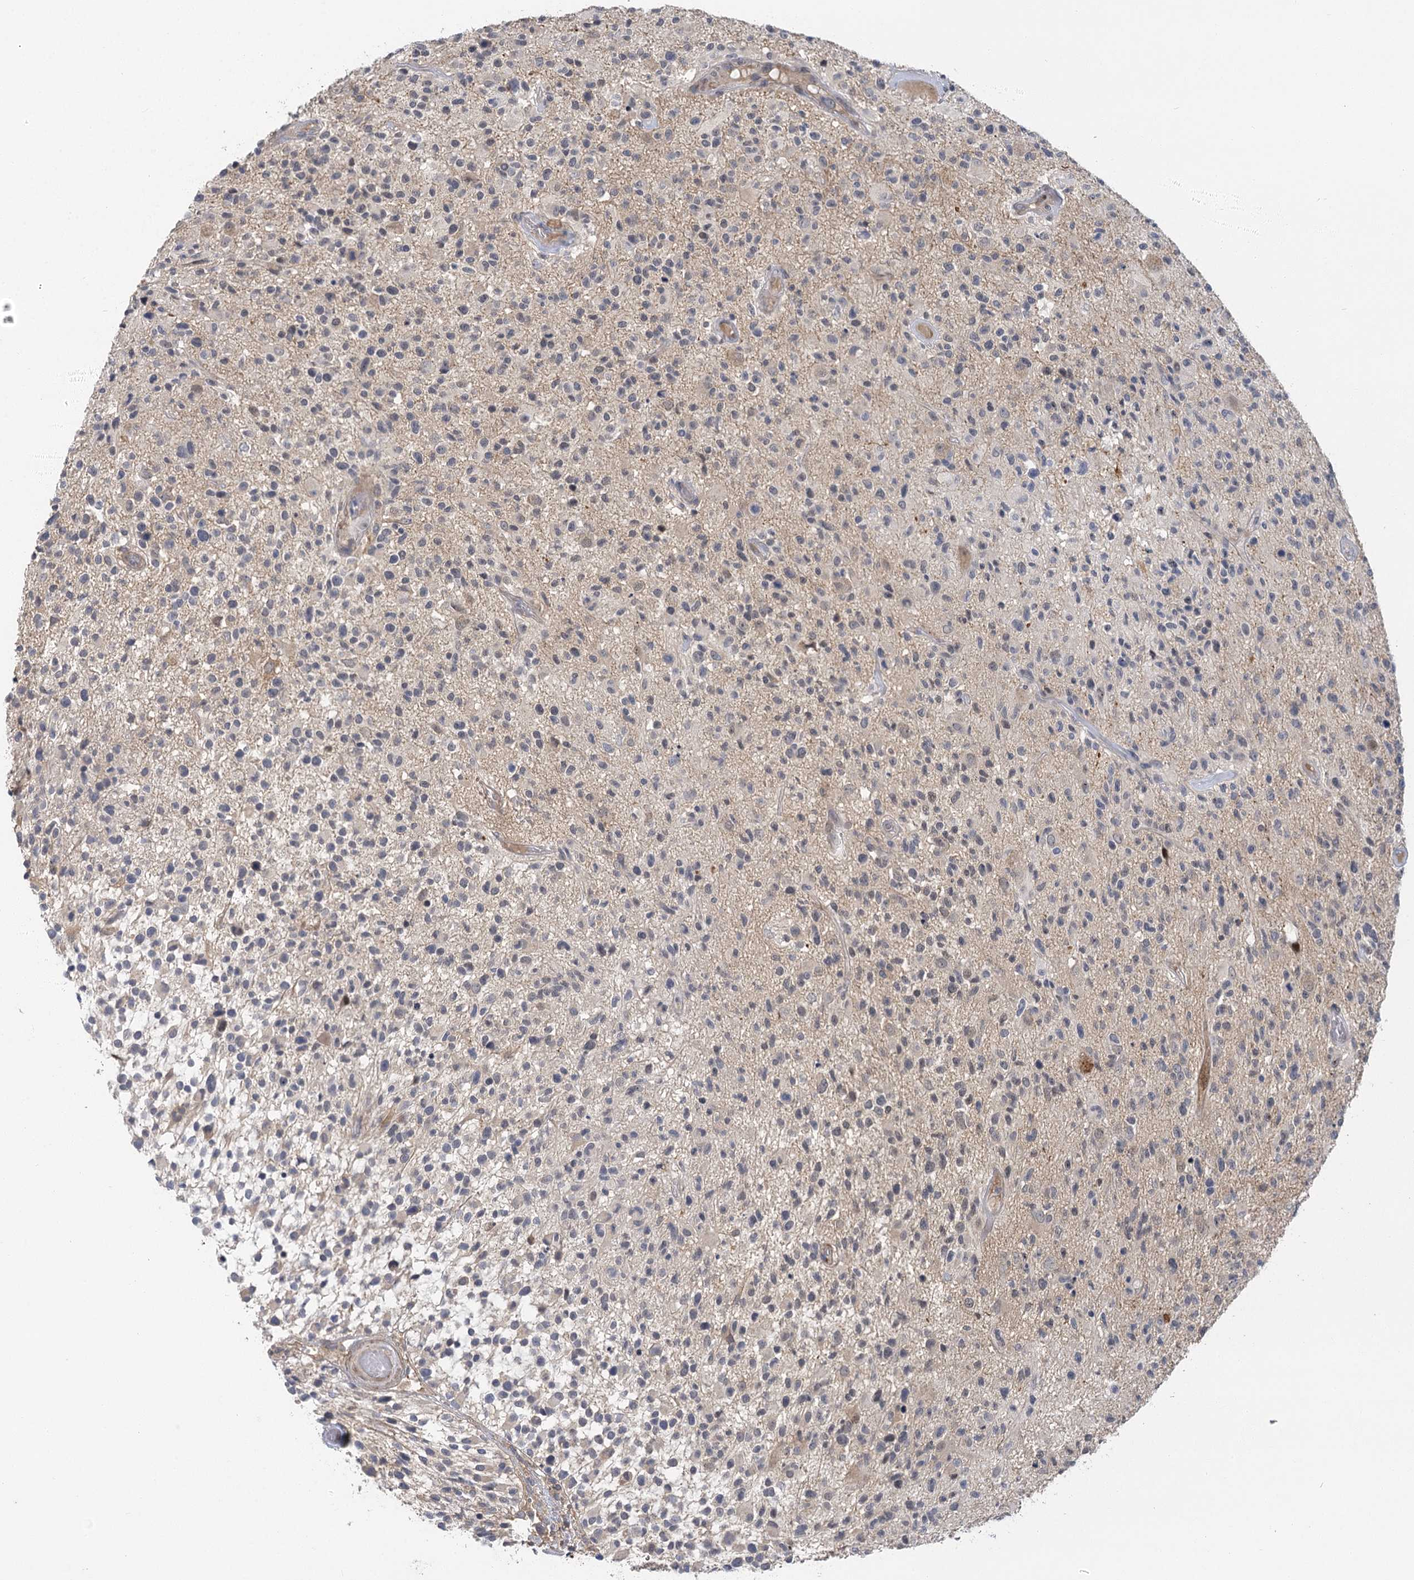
{"staining": {"intensity": "negative", "quantity": "none", "location": "none"}, "tissue": "glioma", "cell_type": "Tumor cells", "image_type": "cancer", "snomed": [{"axis": "morphology", "description": "Glioma, malignant, High grade"}, {"axis": "morphology", "description": "Glioblastoma, NOS"}, {"axis": "topography", "description": "Brain"}], "caption": "Immunohistochemical staining of human glioma exhibits no significant expression in tumor cells.", "gene": "IL11RA", "patient": {"sex": "male", "age": 60}}